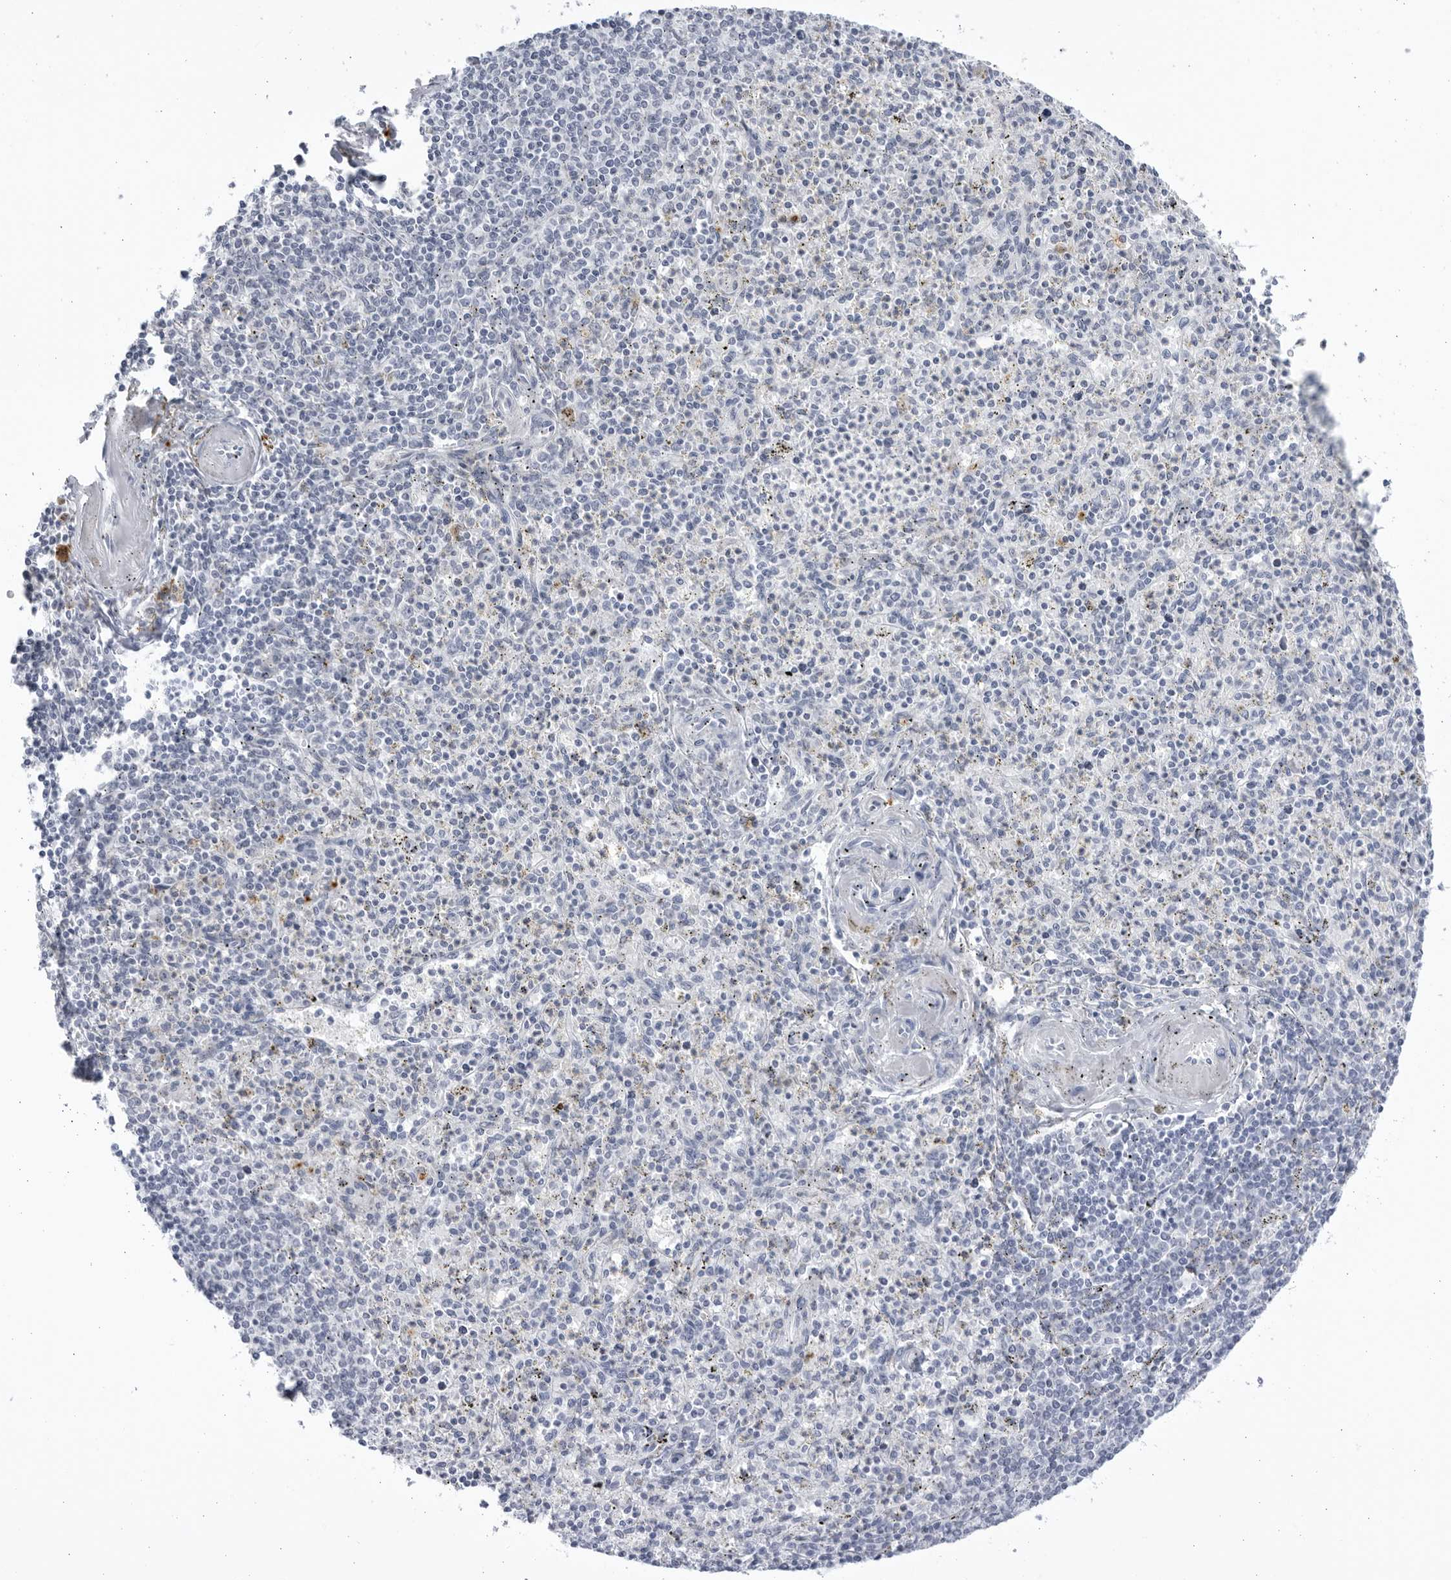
{"staining": {"intensity": "negative", "quantity": "none", "location": "none"}, "tissue": "spleen", "cell_type": "Cells in red pulp", "image_type": "normal", "snomed": [{"axis": "morphology", "description": "Normal tissue, NOS"}, {"axis": "topography", "description": "Spleen"}], "caption": "Immunohistochemical staining of benign spleen displays no significant positivity in cells in red pulp. The staining is performed using DAB brown chromogen with nuclei counter-stained in using hematoxylin.", "gene": "CCDC181", "patient": {"sex": "male", "age": 72}}